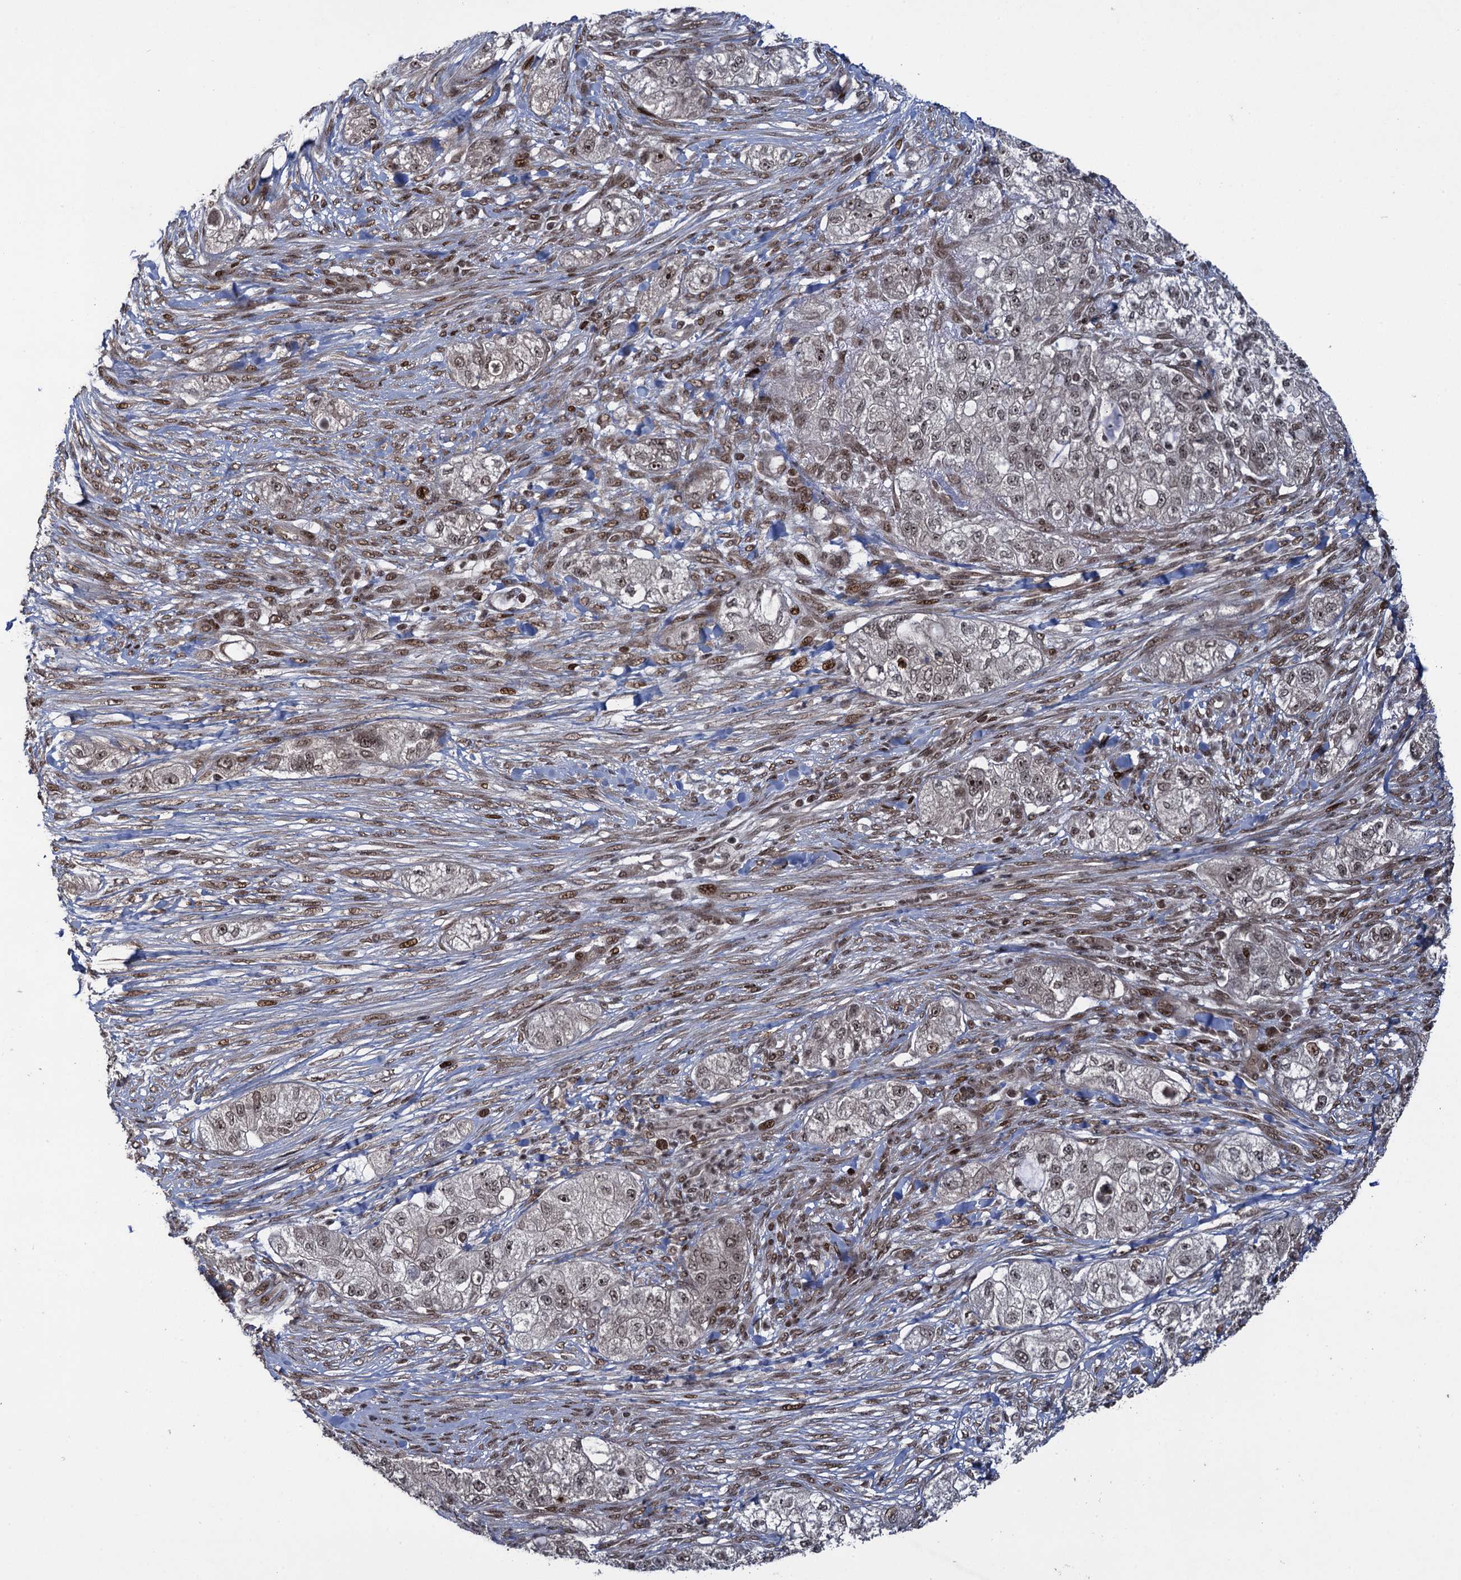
{"staining": {"intensity": "weak", "quantity": ">75%", "location": "nuclear"}, "tissue": "pancreatic cancer", "cell_type": "Tumor cells", "image_type": "cancer", "snomed": [{"axis": "morphology", "description": "Adenocarcinoma, NOS"}, {"axis": "topography", "description": "Pancreas"}], "caption": "Pancreatic adenocarcinoma stained with a brown dye reveals weak nuclear positive positivity in approximately >75% of tumor cells.", "gene": "ZNF169", "patient": {"sex": "female", "age": 78}}